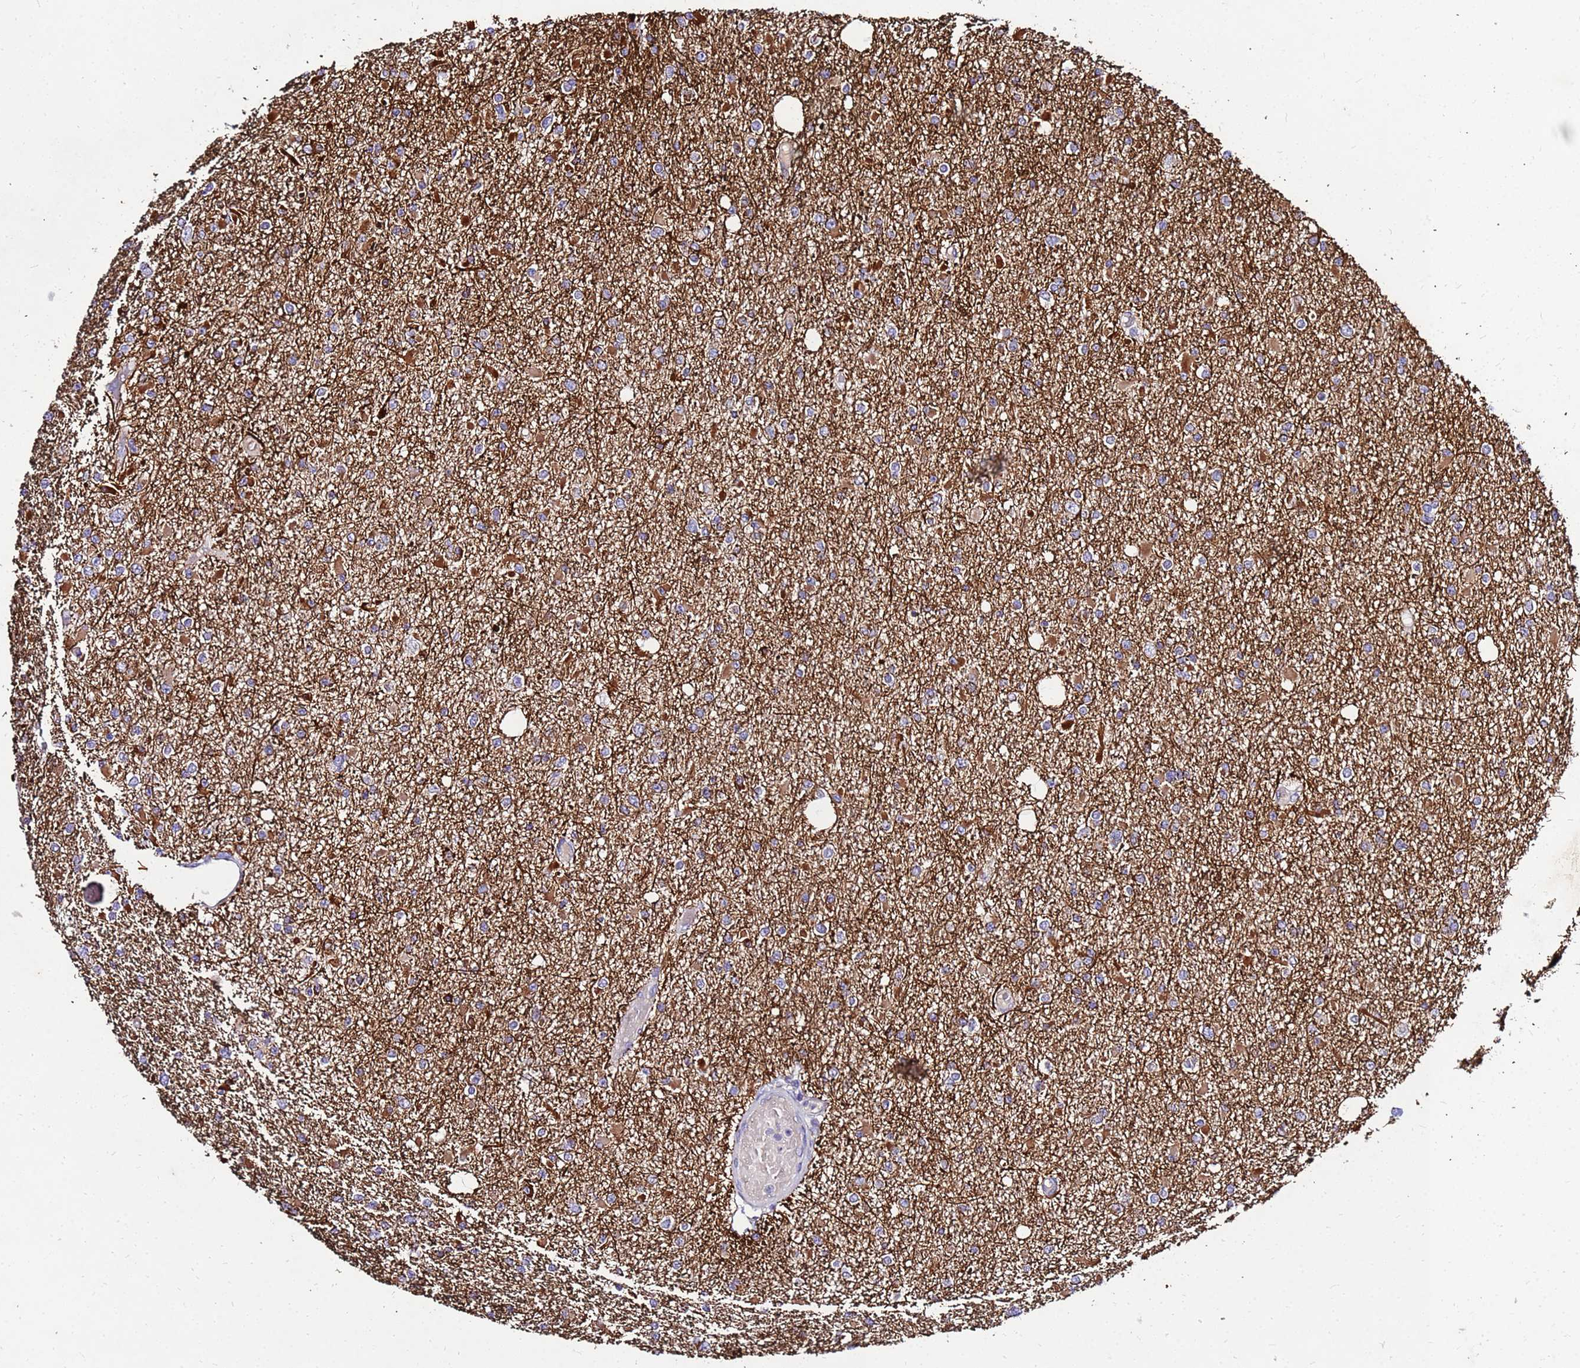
{"staining": {"intensity": "moderate", "quantity": "<25%", "location": "cytoplasmic/membranous"}, "tissue": "glioma", "cell_type": "Tumor cells", "image_type": "cancer", "snomed": [{"axis": "morphology", "description": "Glioma, malignant, Low grade"}, {"axis": "topography", "description": "Brain"}], "caption": "Approximately <25% of tumor cells in human low-grade glioma (malignant) display moderate cytoplasmic/membranous protein positivity as visualized by brown immunohistochemical staining.", "gene": "COX14", "patient": {"sex": "female", "age": 22}}